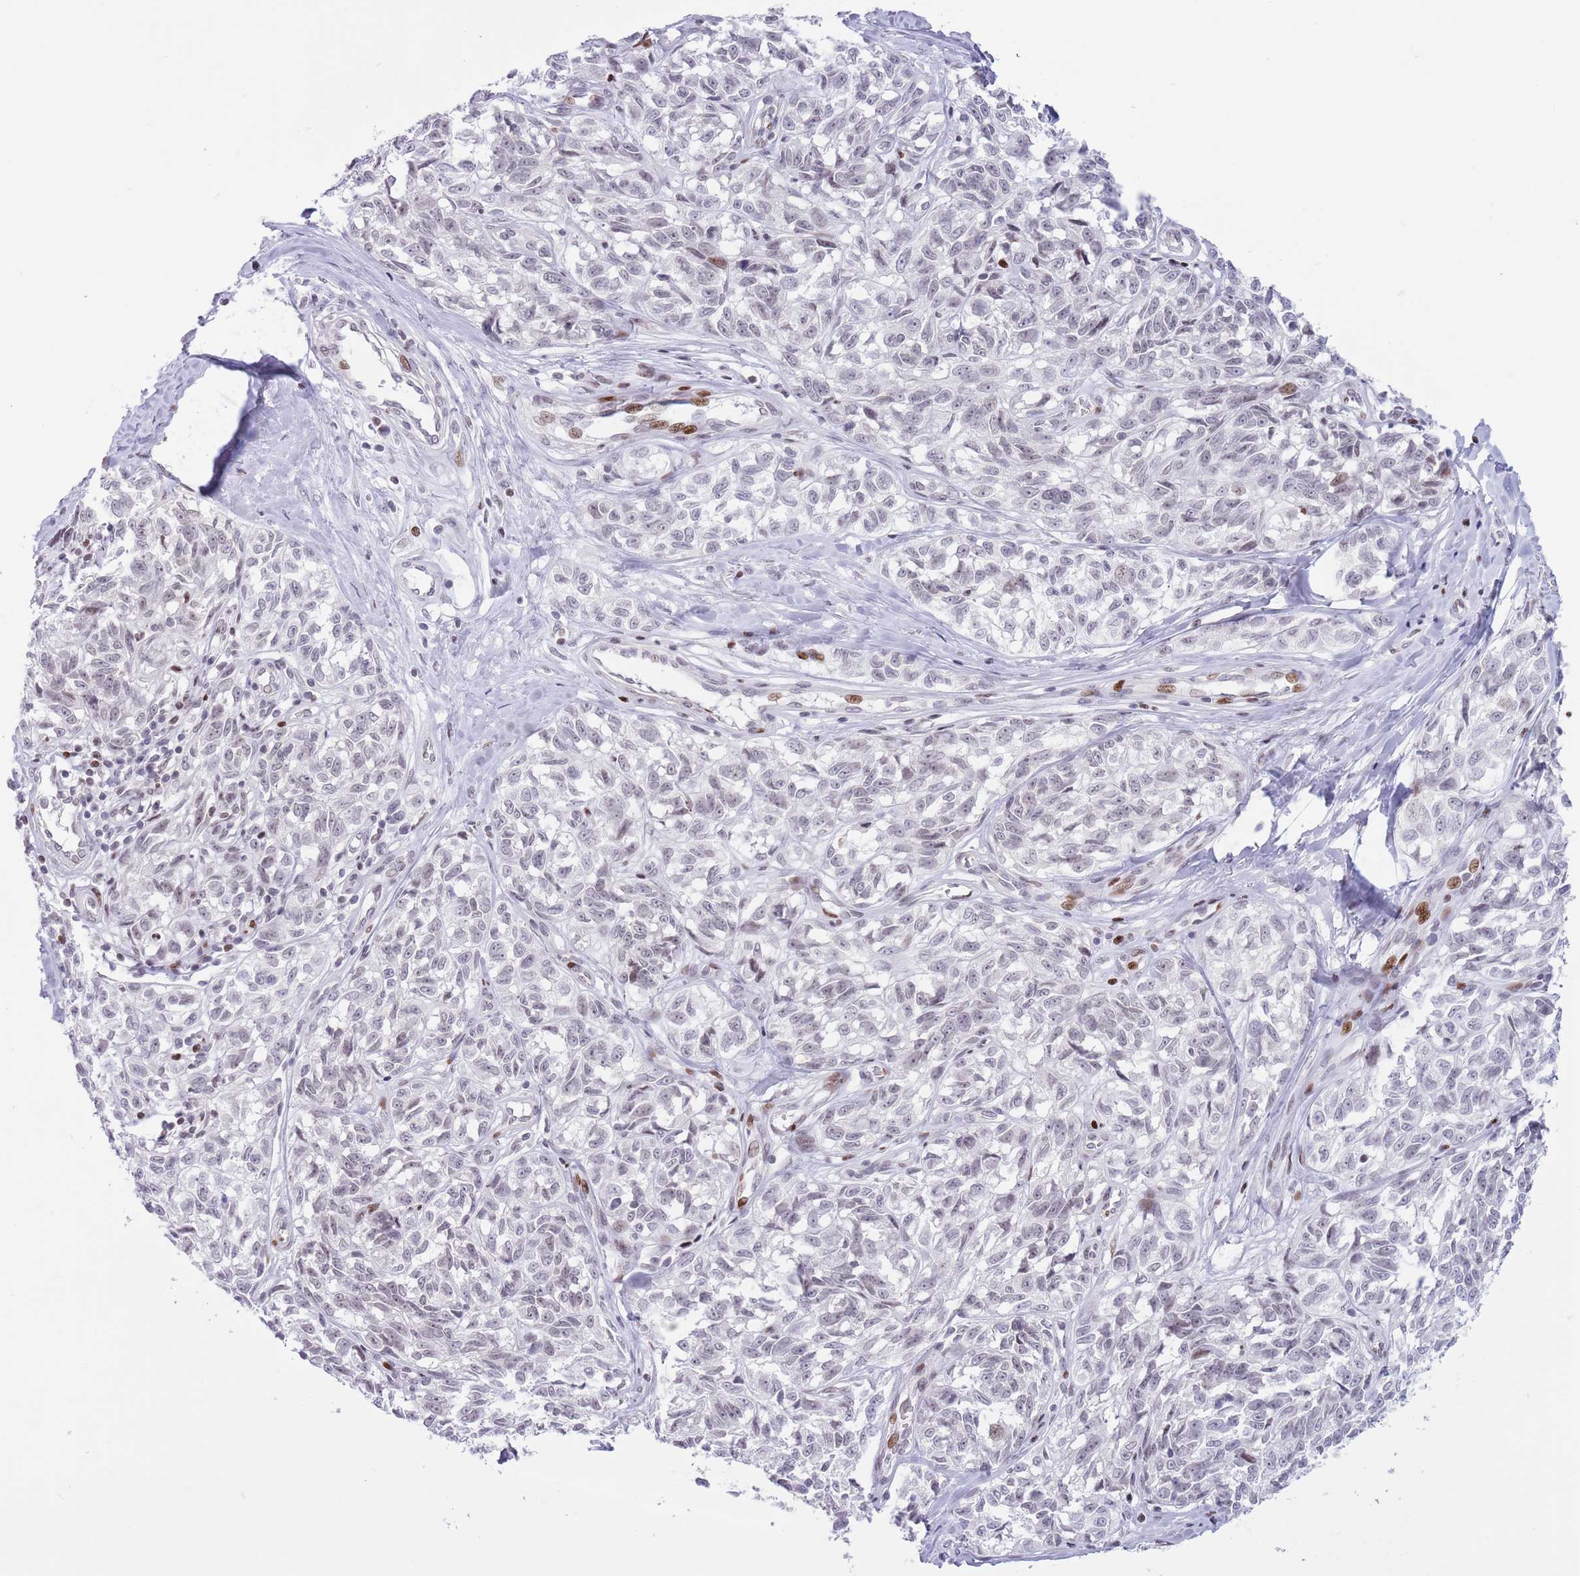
{"staining": {"intensity": "negative", "quantity": "none", "location": "none"}, "tissue": "melanoma", "cell_type": "Tumor cells", "image_type": "cancer", "snomed": [{"axis": "morphology", "description": "Normal tissue, NOS"}, {"axis": "morphology", "description": "Malignant melanoma, NOS"}, {"axis": "topography", "description": "Skin"}], "caption": "Immunohistochemical staining of human melanoma reveals no significant expression in tumor cells.", "gene": "MFSD10", "patient": {"sex": "female", "age": 64}}